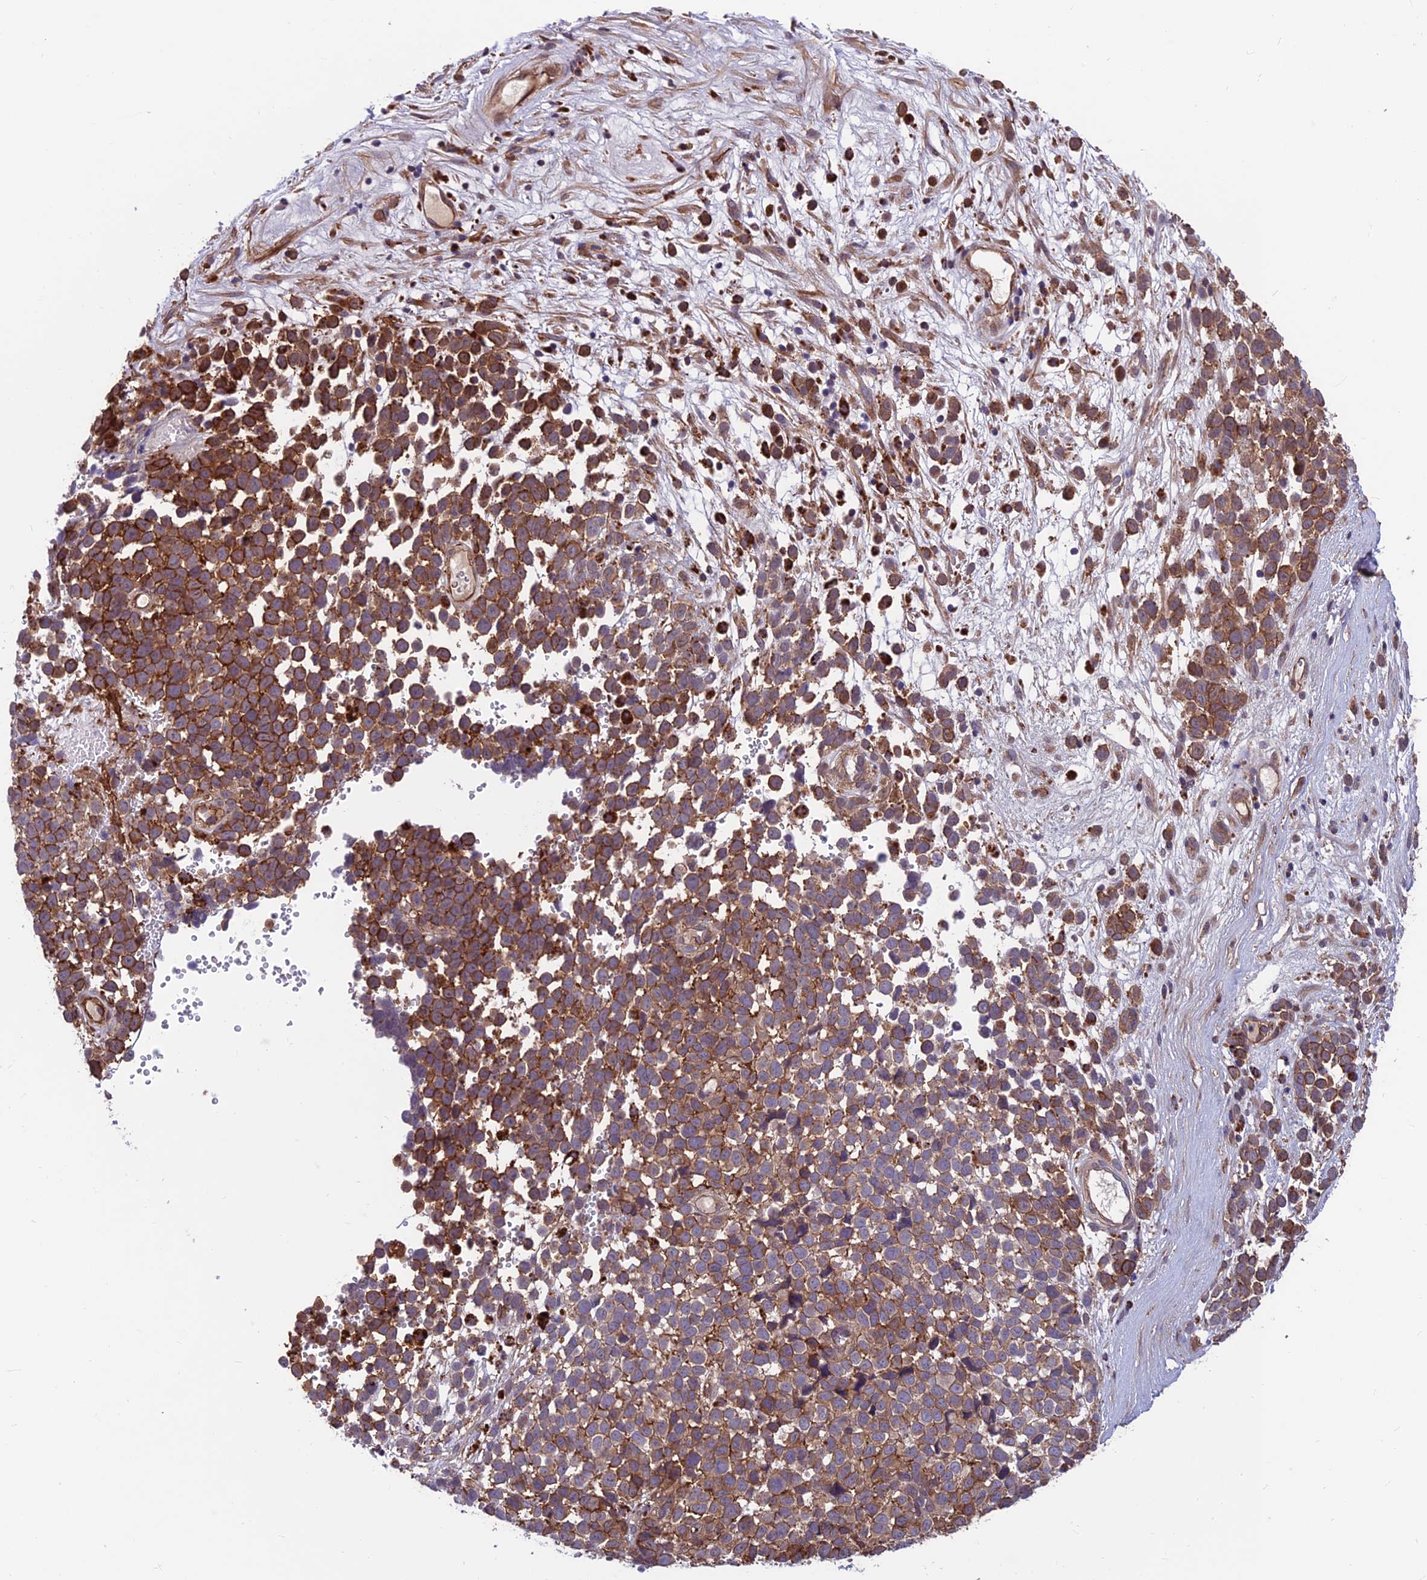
{"staining": {"intensity": "moderate", "quantity": ">75%", "location": "cytoplasmic/membranous"}, "tissue": "melanoma", "cell_type": "Tumor cells", "image_type": "cancer", "snomed": [{"axis": "morphology", "description": "Malignant melanoma, NOS"}, {"axis": "topography", "description": "Nose, NOS"}], "caption": "Melanoma tissue exhibits moderate cytoplasmic/membranous staining in approximately >75% of tumor cells, visualized by immunohistochemistry.", "gene": "RTN4RL1", "patient": {"sex": "female", "age": 48}}